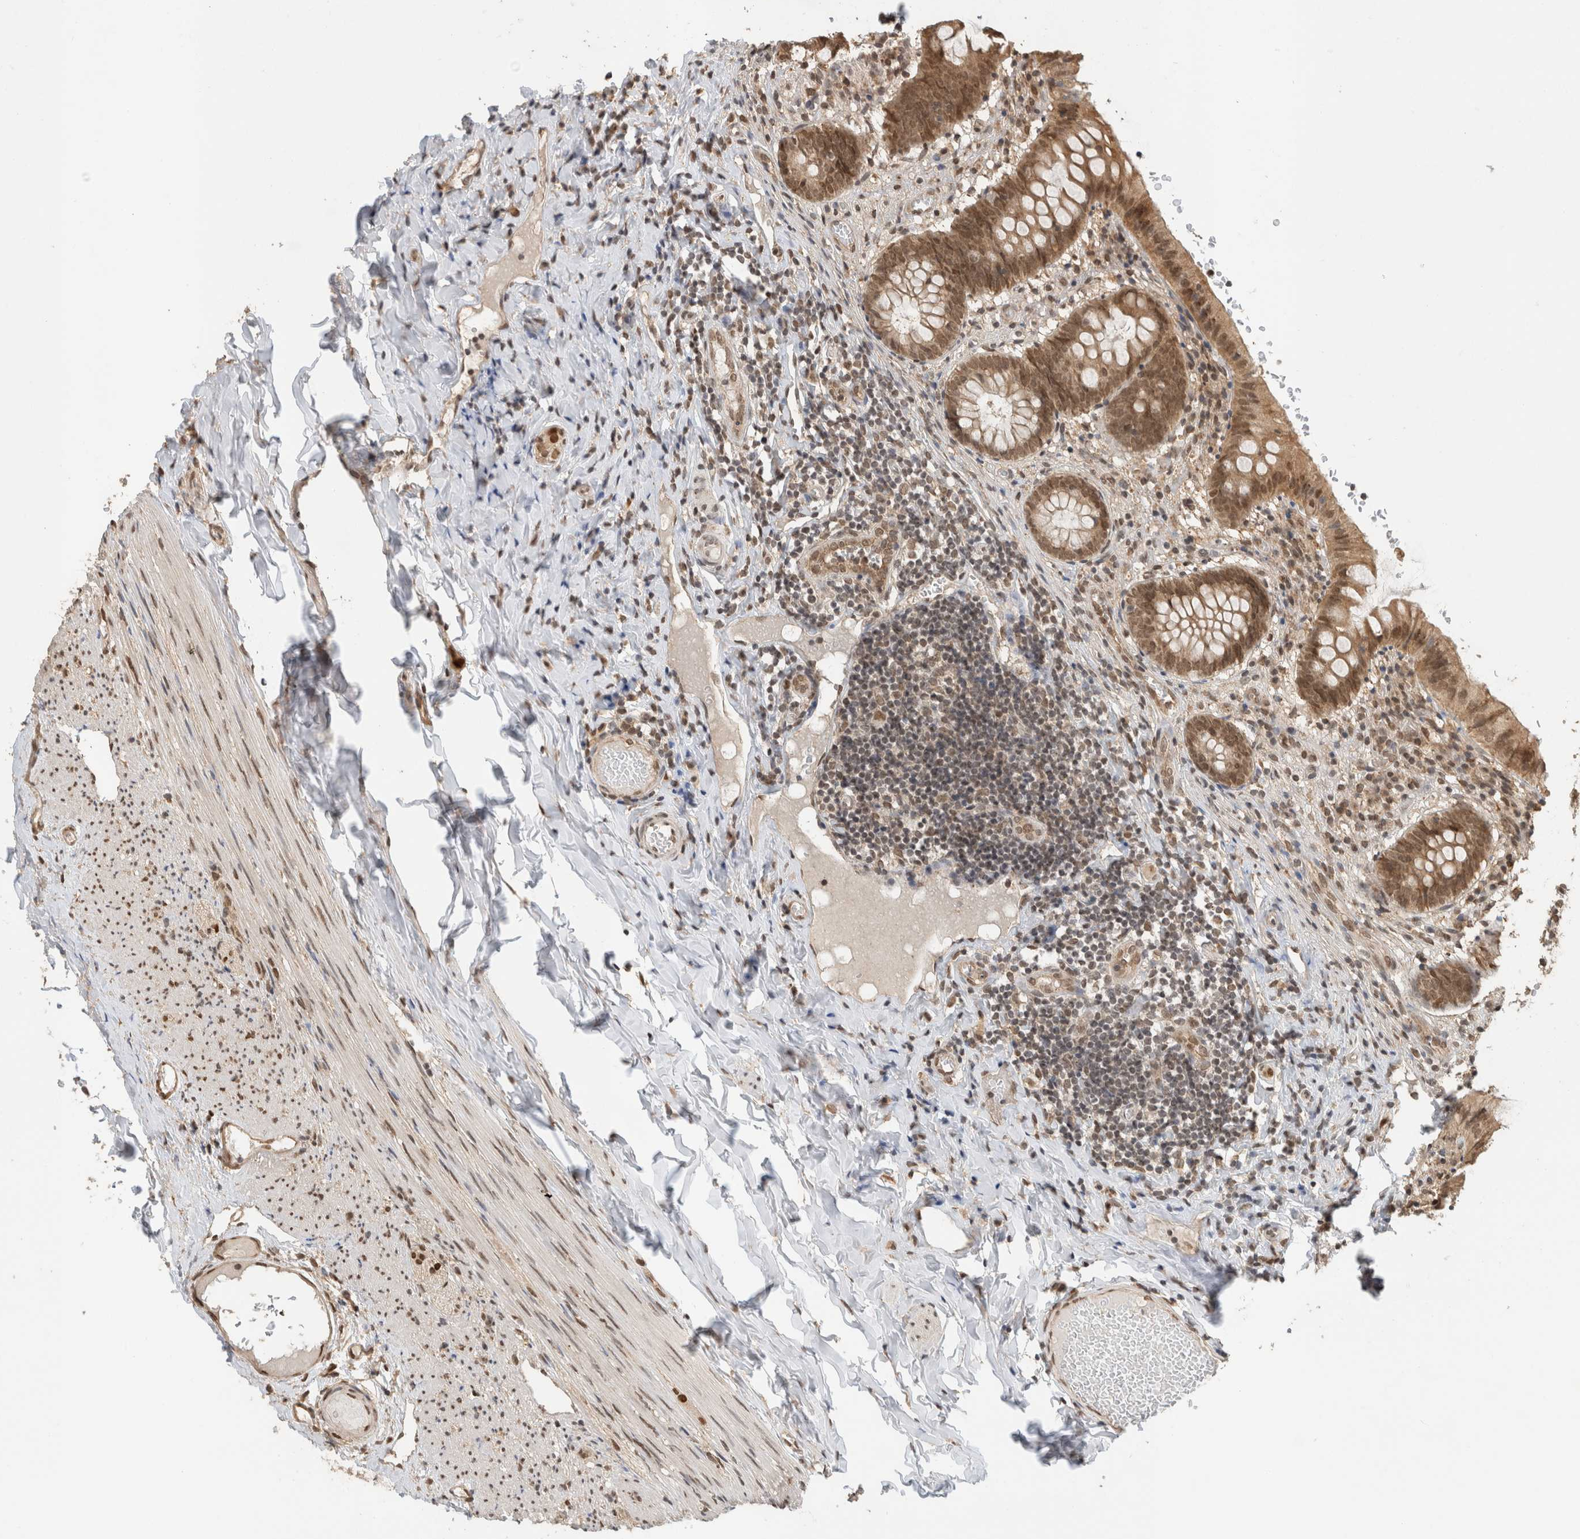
{"staining": {"intensity": "moderate", "quantity": ">75%", "location": "cytoplasmic/membranous,nuclear"}, "tissue": "appendix", "cell_type": "Glandular cells", "image_type": "normal", "snomed": [{"axis": "morphology", "description": "Normal tissue, NOS"}, {"axis": "topography", "description": "Appendix"}], "caption": "High-magnification brightfield microscopy of normal appendix stained with DAB (3,3'-diaminobenzidine) (brown) and counterstained with hematoxylin (blue). glandular cells exhibit moderate cytoplasmic/membranous,nuclear positivity is present in approximately>75% of cells.", "gene": "C1orf21", "patient": {"sex": "male", "age": 8}}